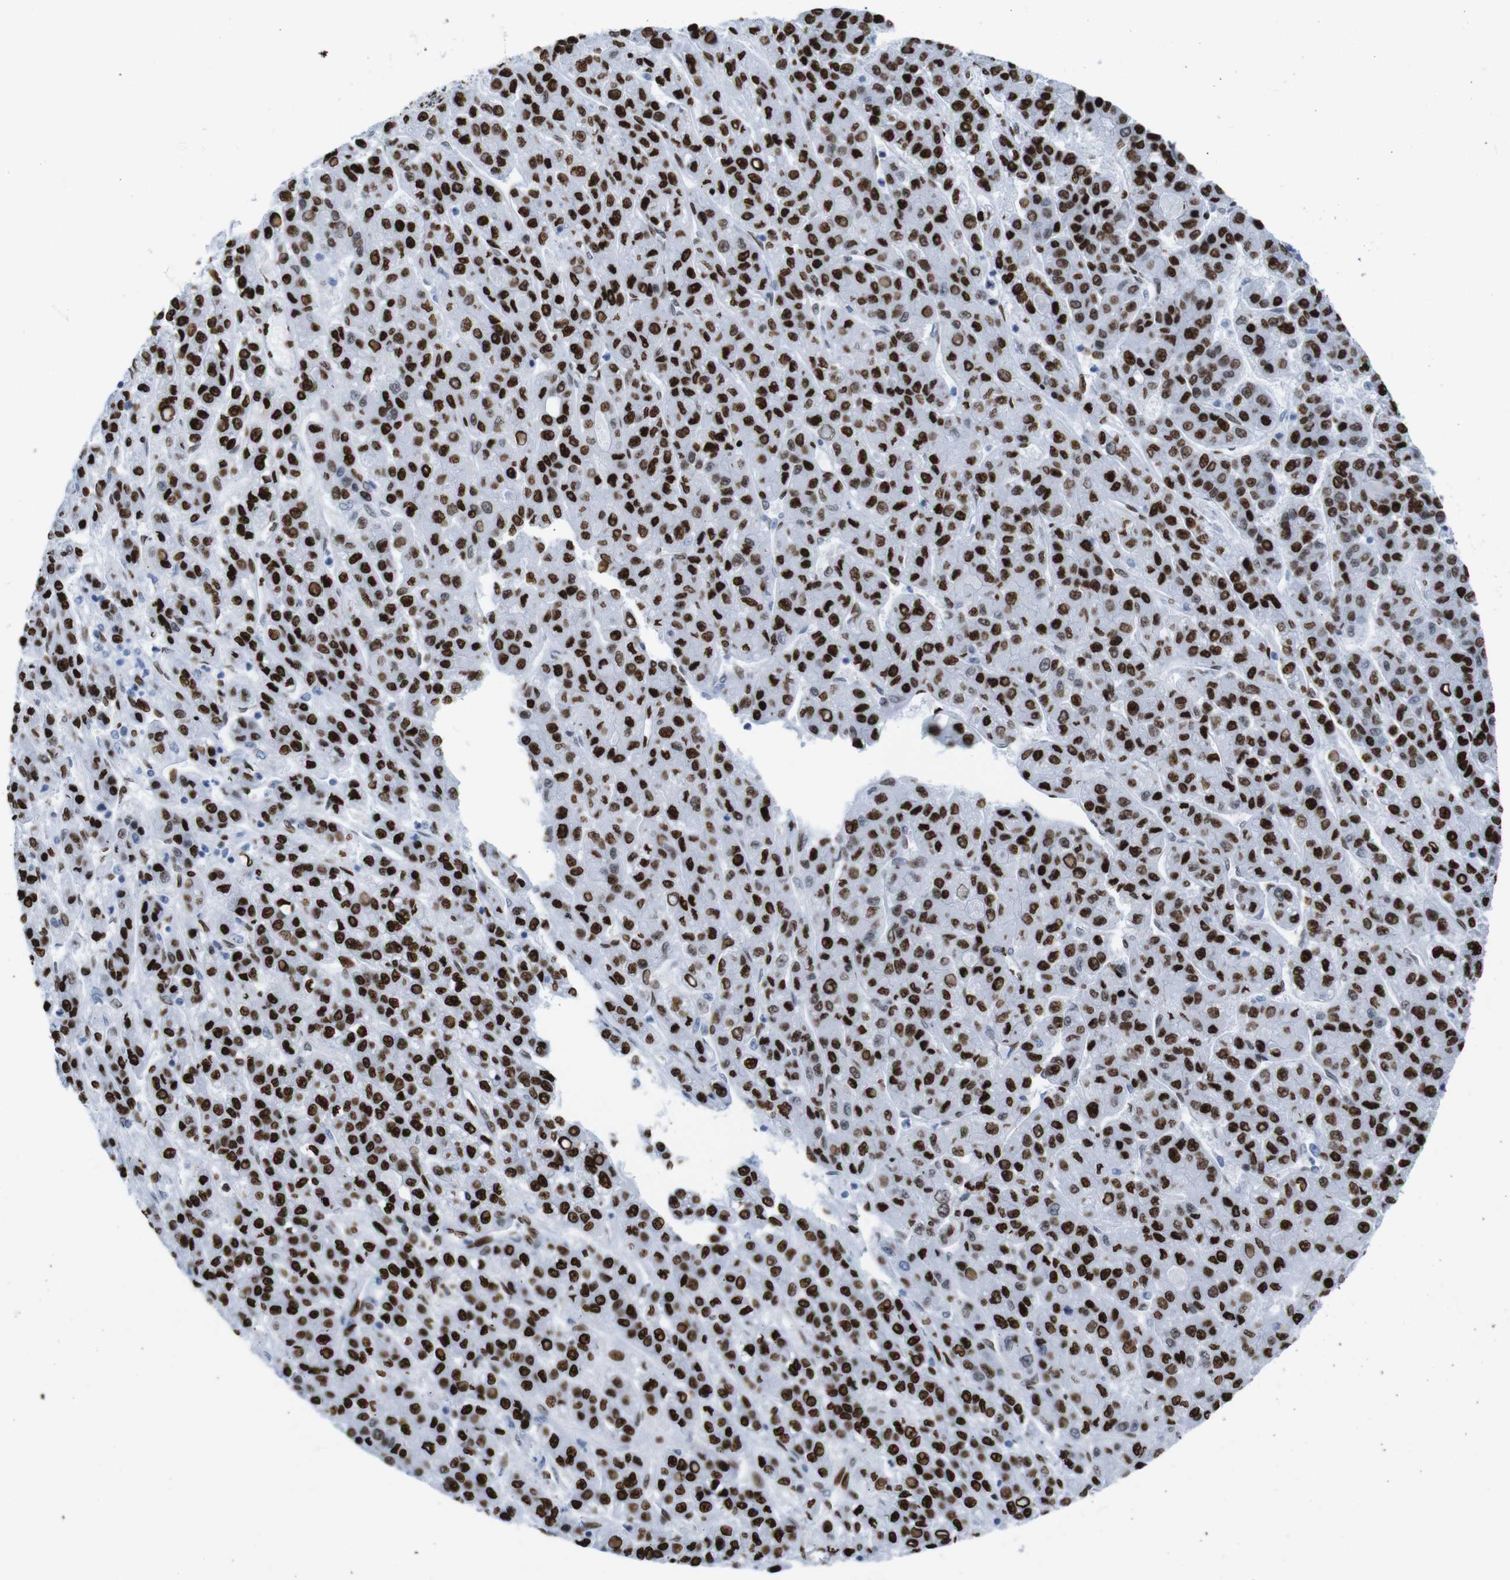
{"staining": {"intensity": "strong", "quantity": ">75%", "location": "nuclear"}, "tissue": "liver cancer", "cell_type": "Tumor cells", "image_type": "cancer", "snomed": [{"axis": "morphology", "description": "Carcinoma, Hepatocellular, NOS"}, {"axis": "topography", "description": "Liver"}], "caption": "Tumor cells demonstrate strong nuclear positivity in about >75% of cells in liver cancer (hepatocellular carcinoma).", "gene": "NPIPB15", "patient": {"sex": "male", "age": 70}}